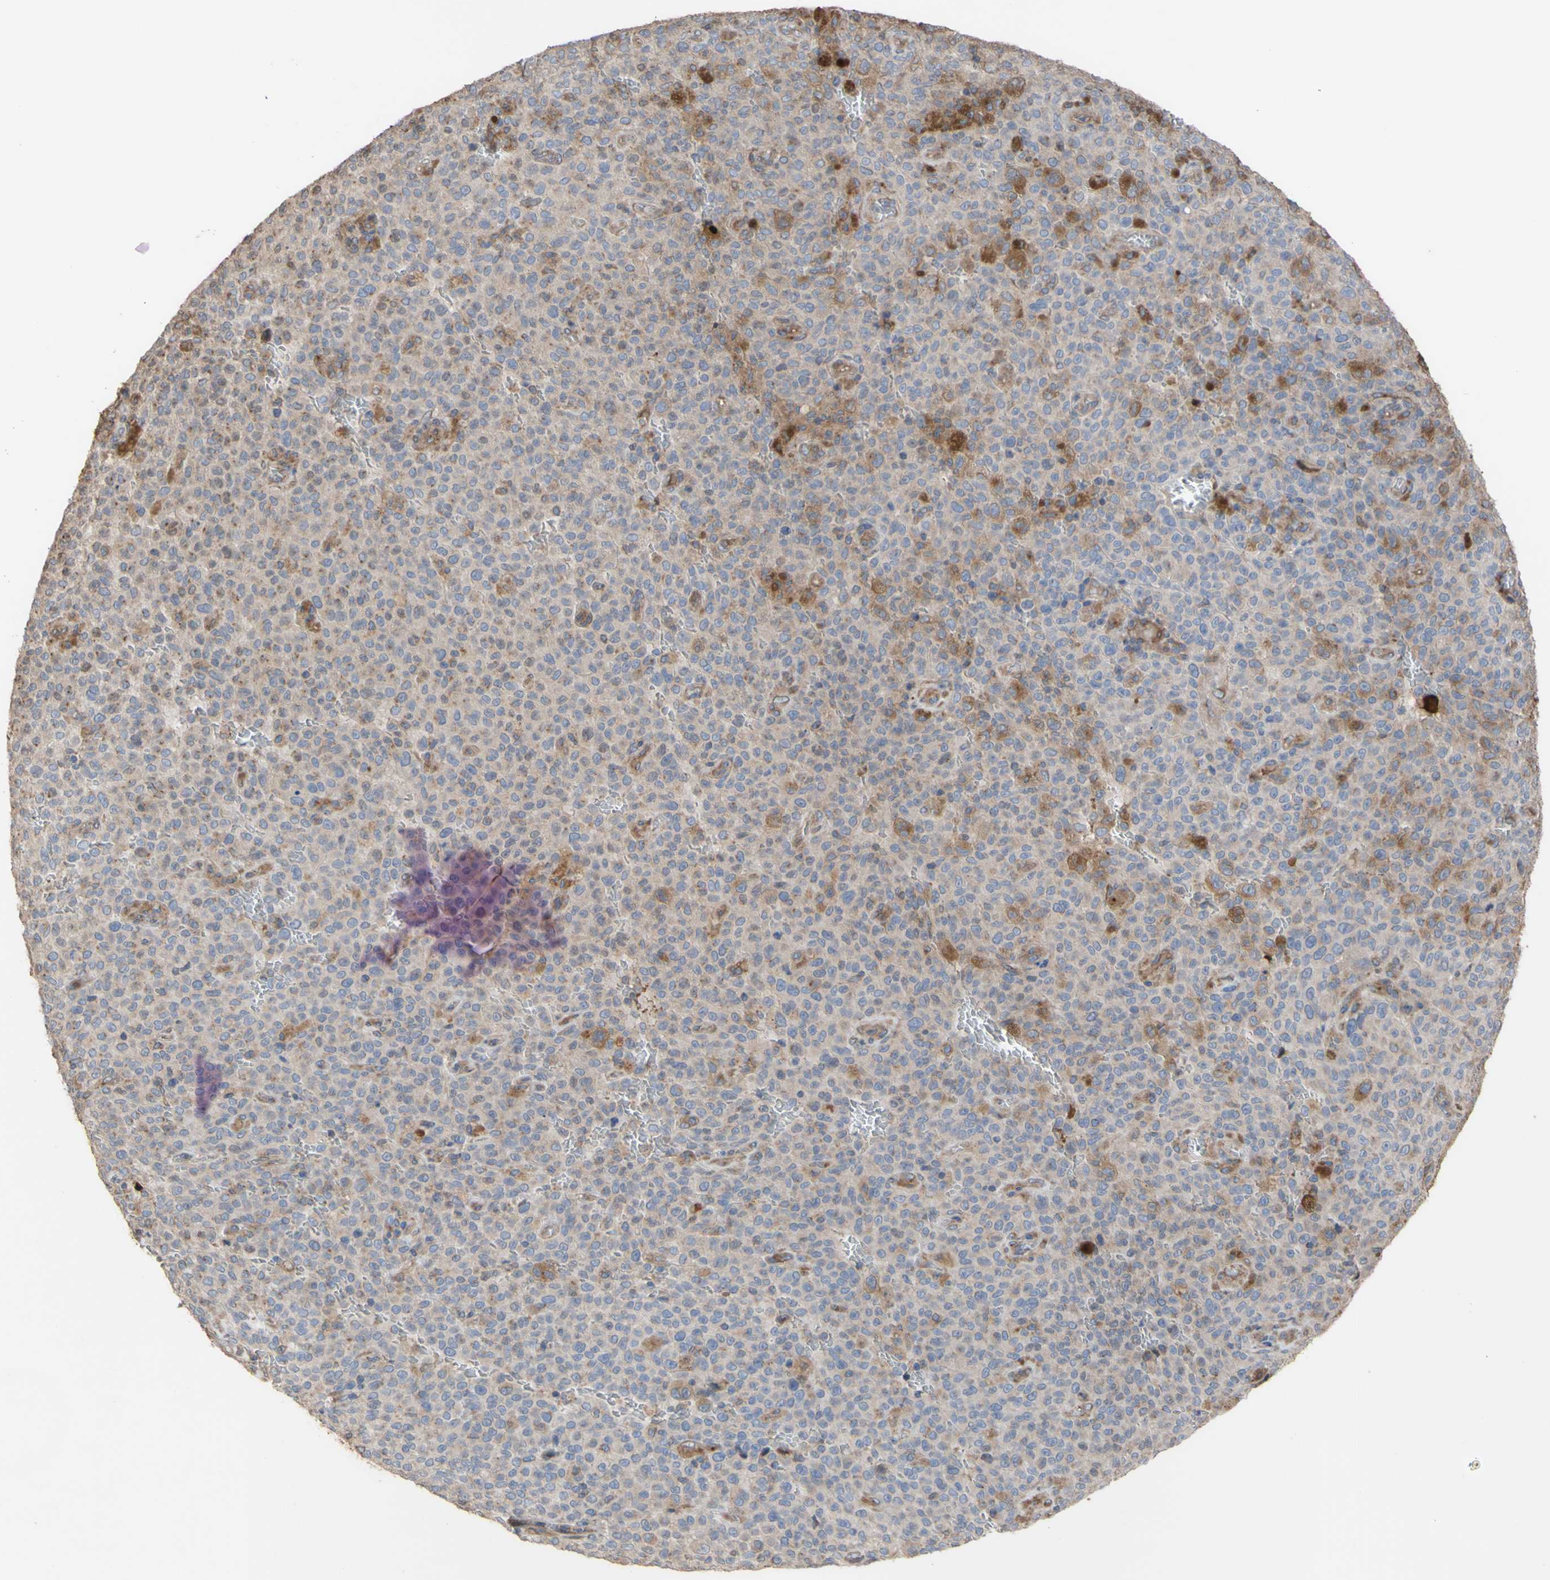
{"staining": {"intensity": "moderate", "quantity": "<25%", "location": "cytoplasmic/membranous"}, "tissue": "melanoma", "cell_type": "Tumor cells", "image_type": "cancer", "snomed": [{"axis": "morphology", "description": "Malignant melanoma, NOS"}, {"axis": "topography", "description": "Skin"}], "caption": "Human malignant melanoma stained with a protein marker exhibits moderate staining in tumor cells.", "gene": "NECTIN3", "patient": {"sex": "female", "age": 82}}